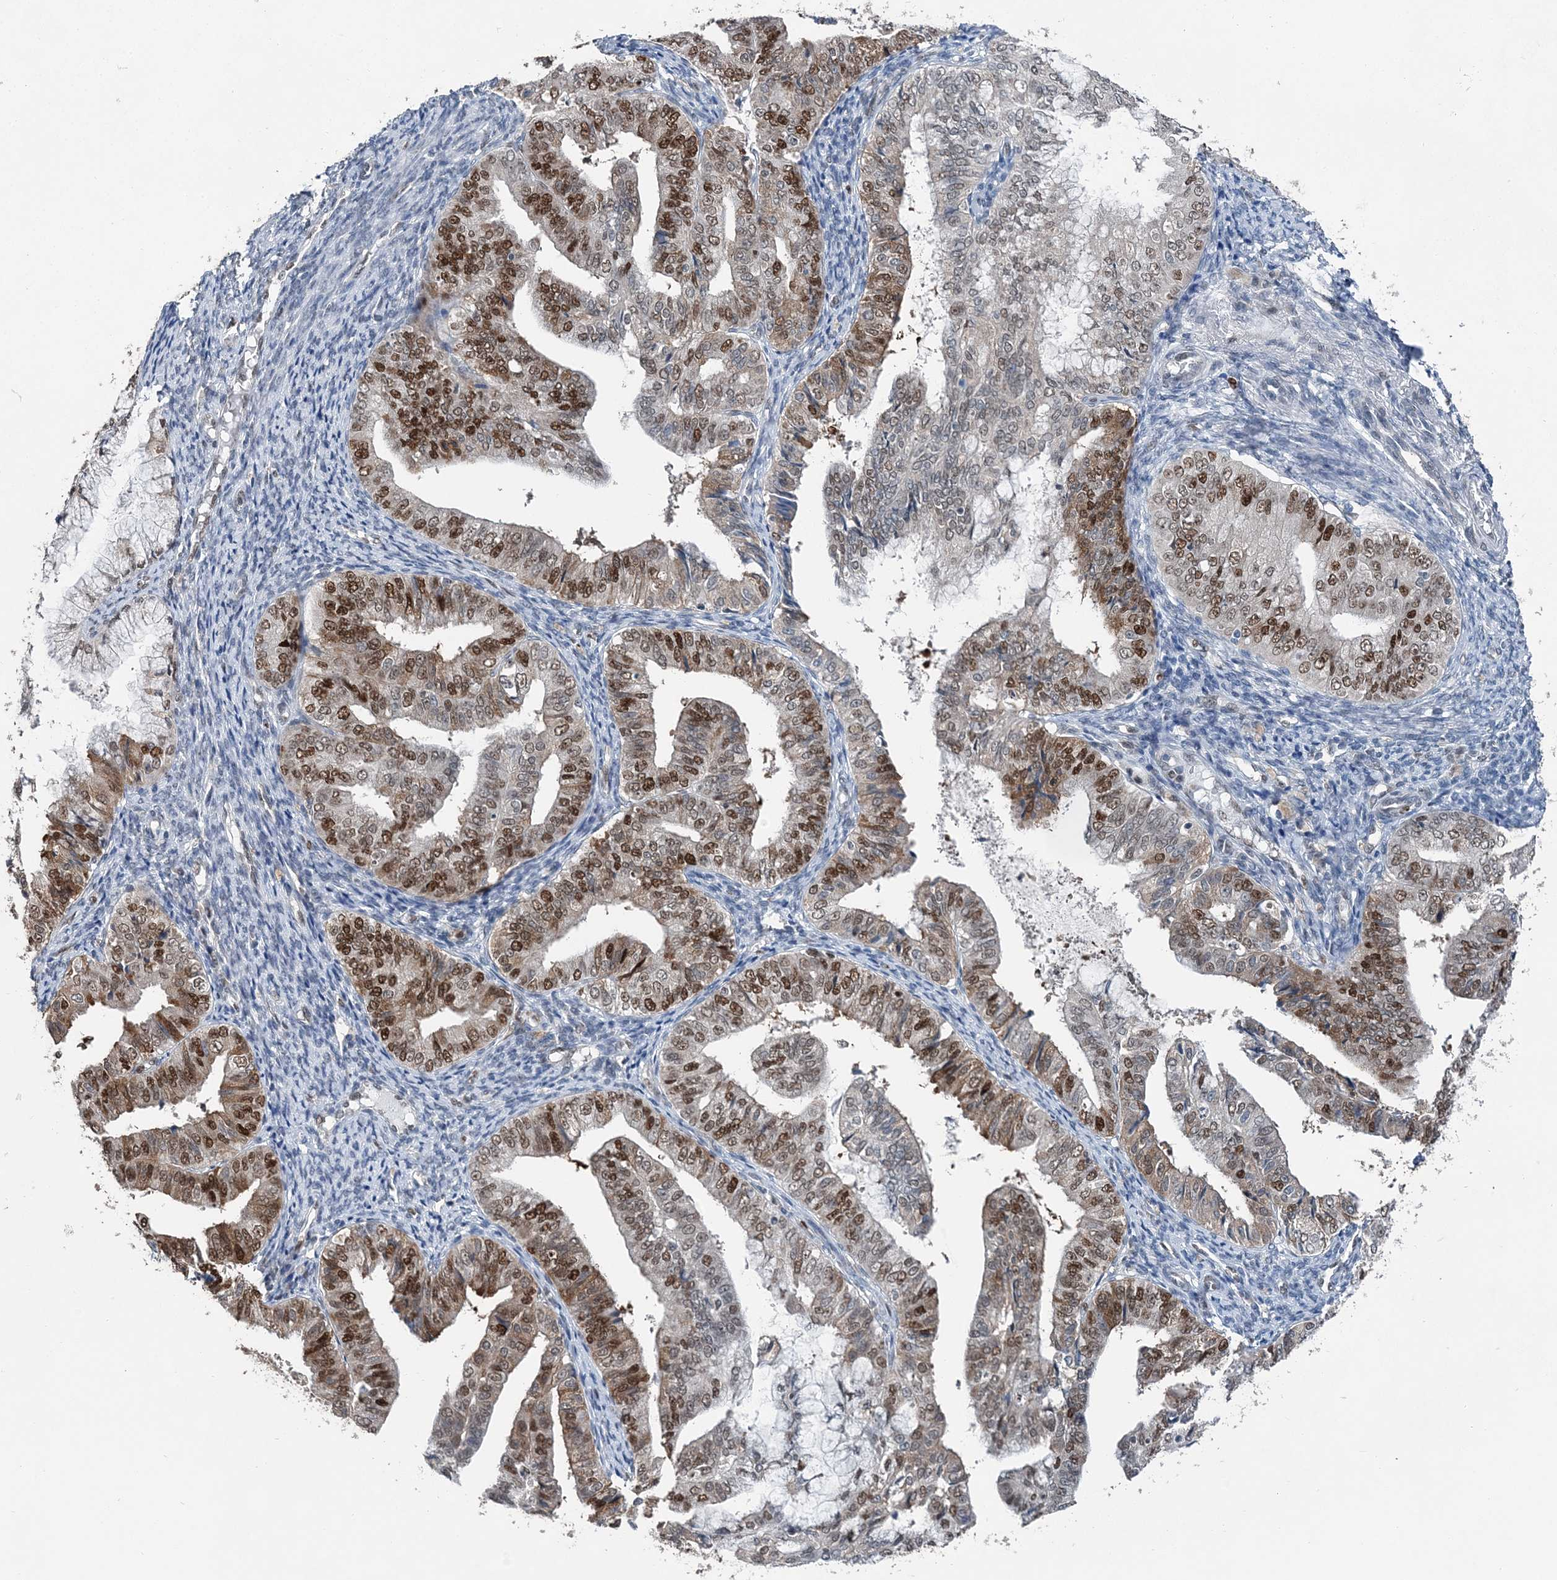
{"staining": {"intensity": "moderate", "quantity": "25%-75%", "location": "nuclear"}, "tissue": "endometrial cancer", "cell_type": "Tumor cells", "image_type": "cancer", "snomed": [{"axis": "morphology", "description": "Adenocarcinoma, NOS"}, {"axis": "topography", "description": "Endometrium"}], "caption": "DAB (3,3'-diaminobenzidine) immunohistochemical staining of human endometrial cancer reveals moderate nuclear protein staining in about 25%-75% of tumor cells. (DAB (3,3'-diaminobenzidine) IHC with brightfield microscopy, high magnification).", "gene": "HAT1", "patient": {"sex": "female", "age": 63}}